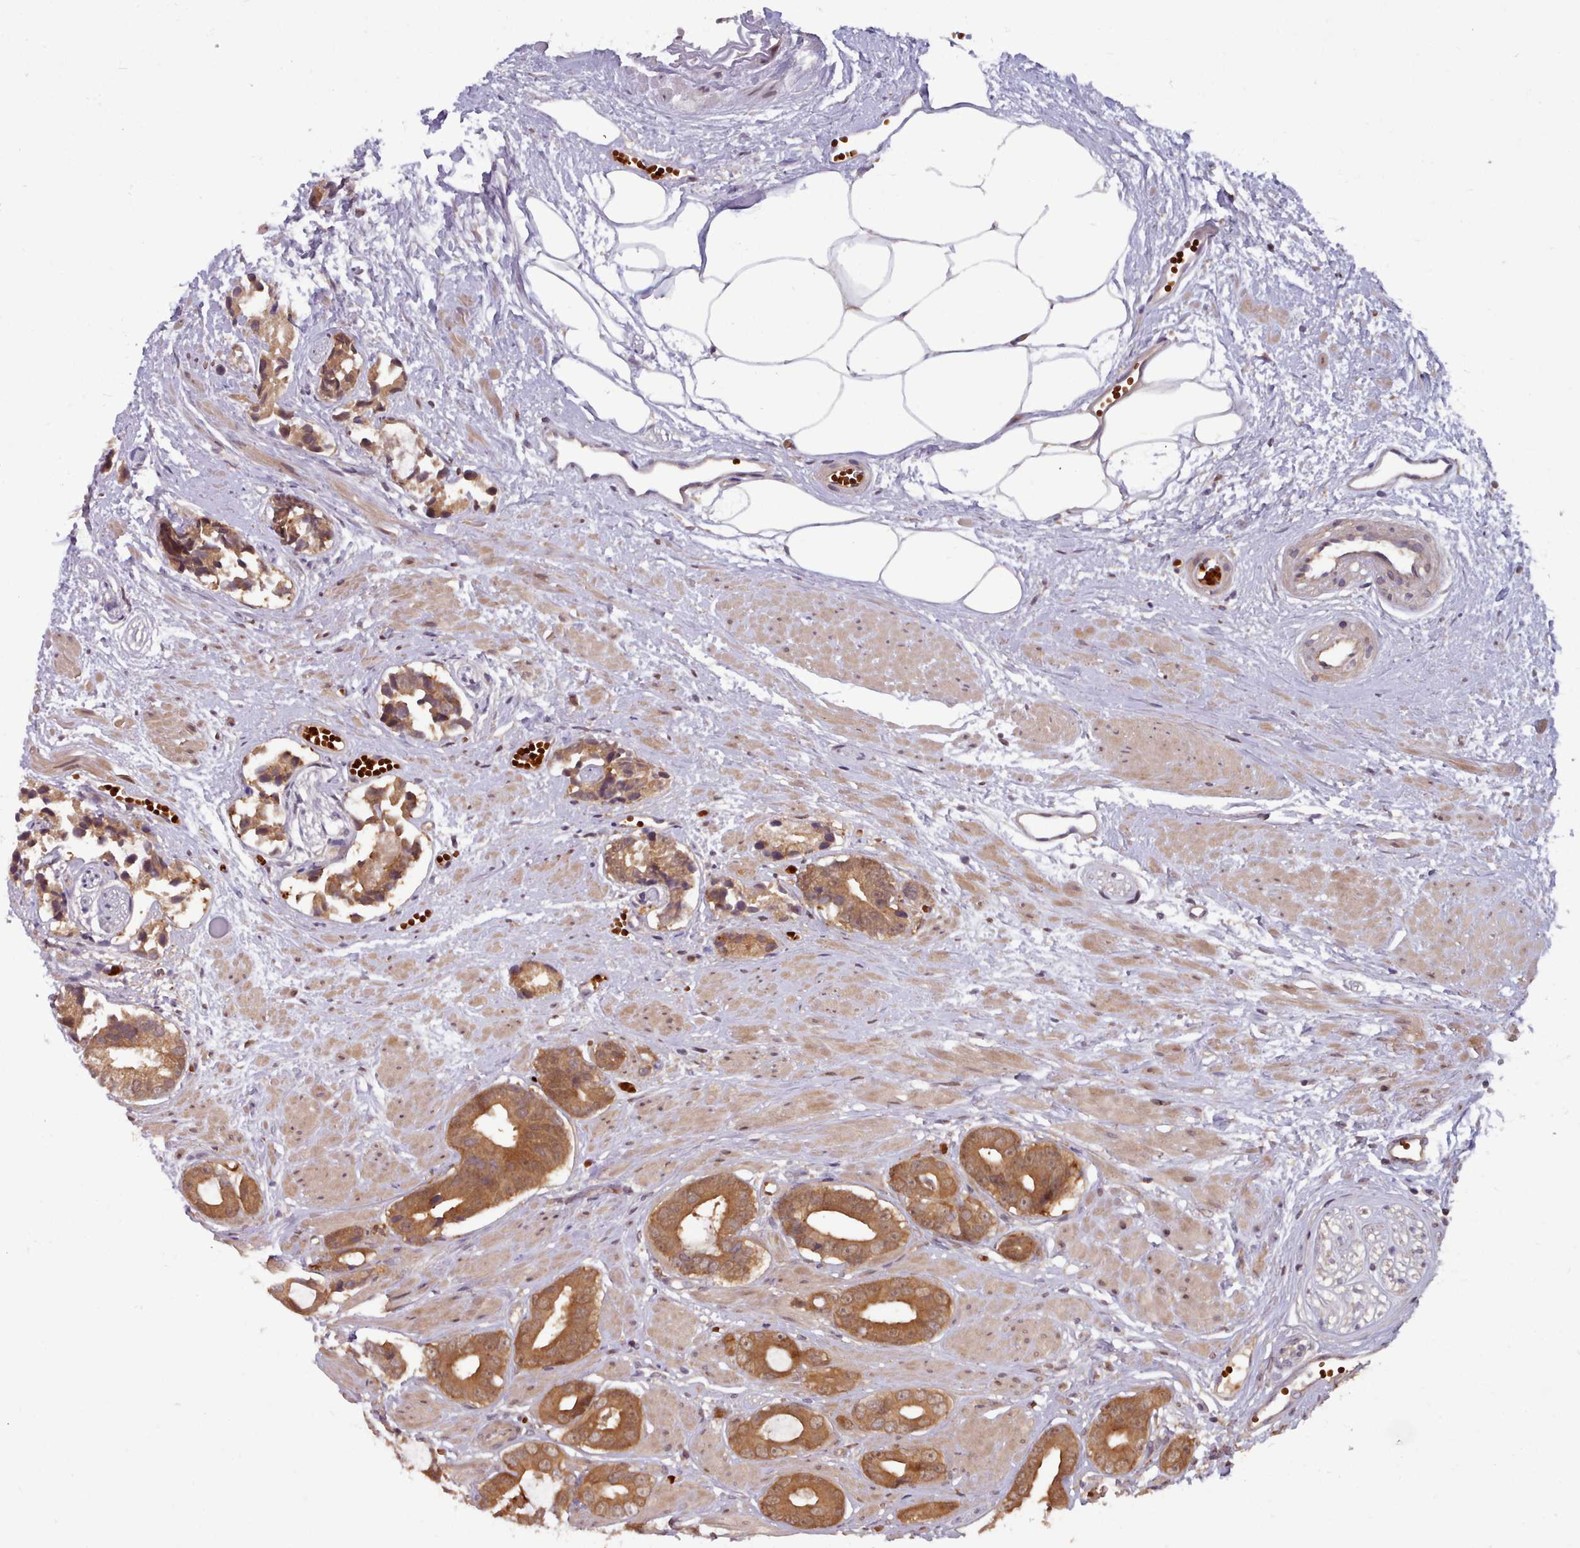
{"staining": {"intensity": "strong", "quantity": ">75%", "location": "cytoplasmic/membranous"}, "tissue": "prostate cancer", "cell_type": "Tumor cells", "image_type": "cancer", "snomed": [{"axis": "morphology", "description": "Adenocarcinoma, Low grade"}, {"axis": "topography", "description": "Prostate"}], "caption": "Prostate low-grade adenocarcinoma stained with DAB (3,3'-diaminobenzidine) IHC shows high levels of strong cytoplasmic/membranous positivity in about >75% of tumor cells.", "gene": "UBE2G1", "patient": {"sex": "male", "age": 64}}